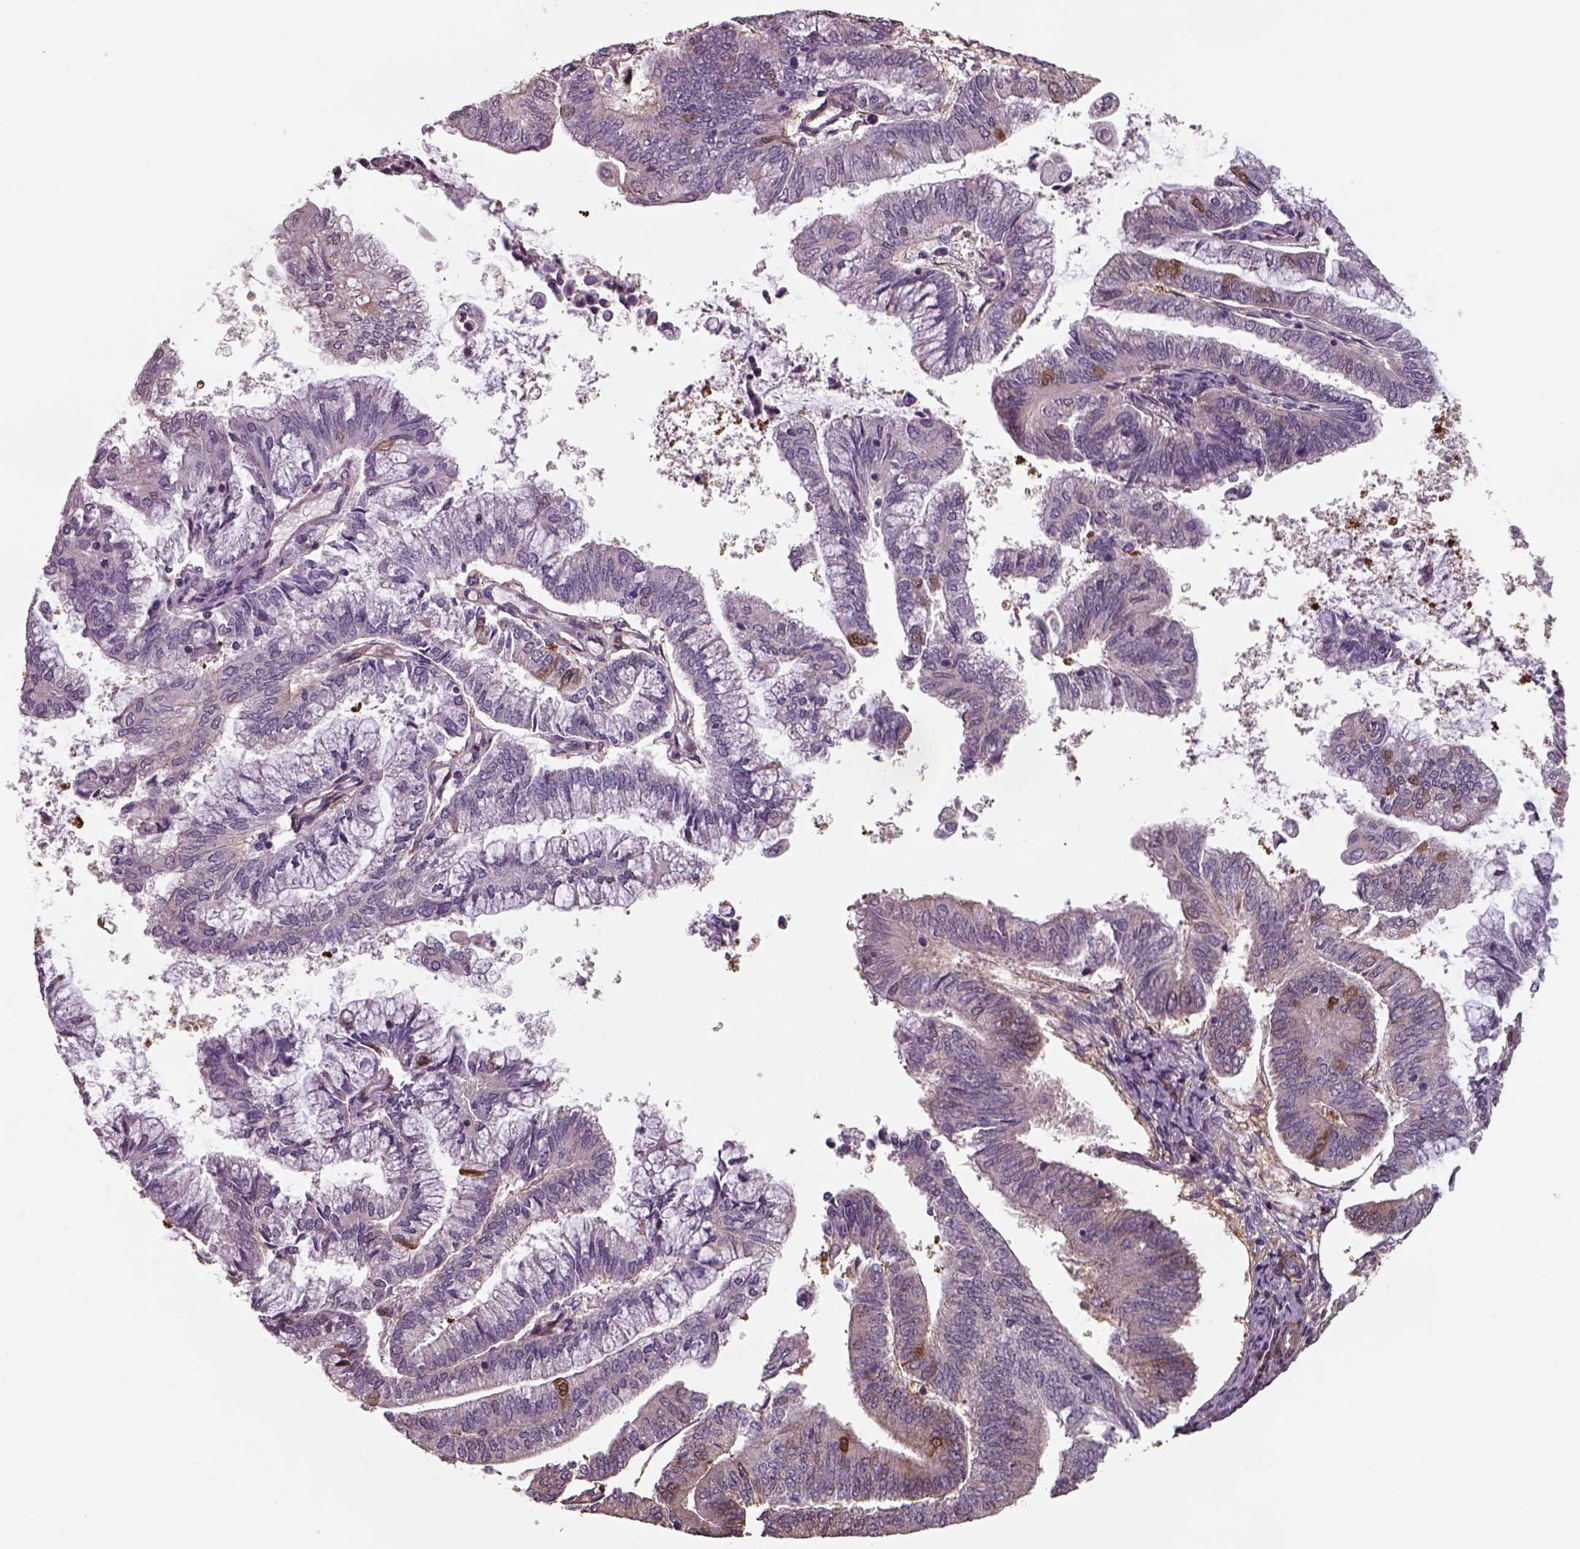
{"staining": {"intensity": "moderate", "quantity": "<25%", "location": "cytoplasmic/membranous"}, "tissue": "endometrial cancer", "cell_type": "Tumor cells", "image_type": "cancer", "snomed": [{"axis": "morphology", "description": "Adenocarcinoma, NOS"}, {"axis": "topography", "description": "Endometrium"}], "caption": "Protein expression analysis of endometrial cancer displays moderate cytoplasmic/membranous positivity in approximately <25% of tumor cells. (DAB IHC, brown staining for protein, blue staining for nuclei).", "gene": "ISYNA1", "patient": {"sex": "female", "age": 55}}